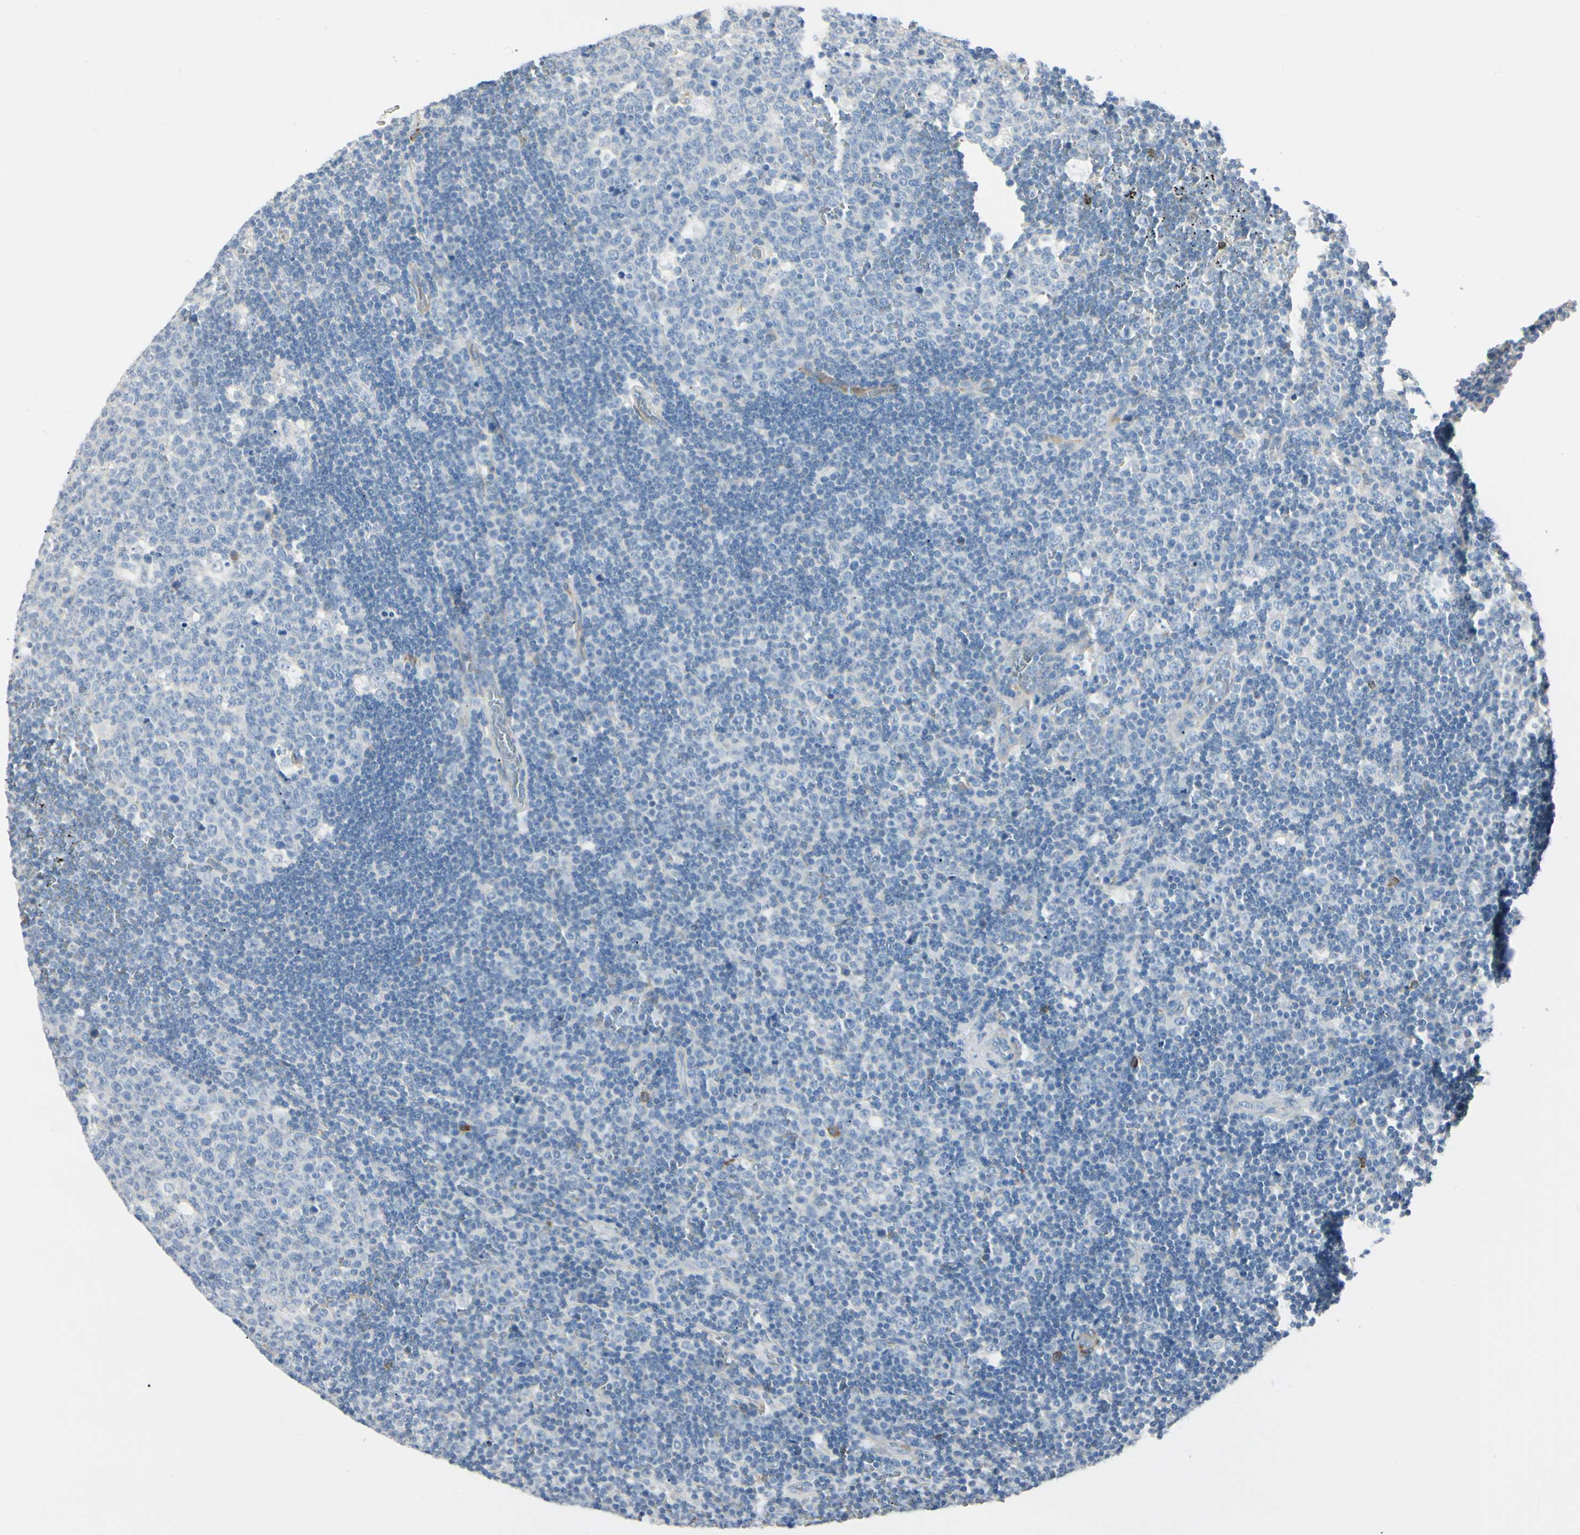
{"staining": {"intensity": "negative", "quantity": "none", "location": "none"}, "tissue": "lymph node", "cell_type": "Germinal center cells", "image_type": "normal", "snomed": [{"axis": "morphology", "description": "Normal tissue, NOS"}, {"axis": "topography", "description": "Lymph node"}, {"axis": "topography", "description": "Salivary gland"}], "caption": "The immunohistochemistry (IHC) image has no significant expression in germinal center cells of lymph node. (DAB IHC, high magnification).", "gene": "AMPH", "patient": {"sex": "male", "age": 8}}